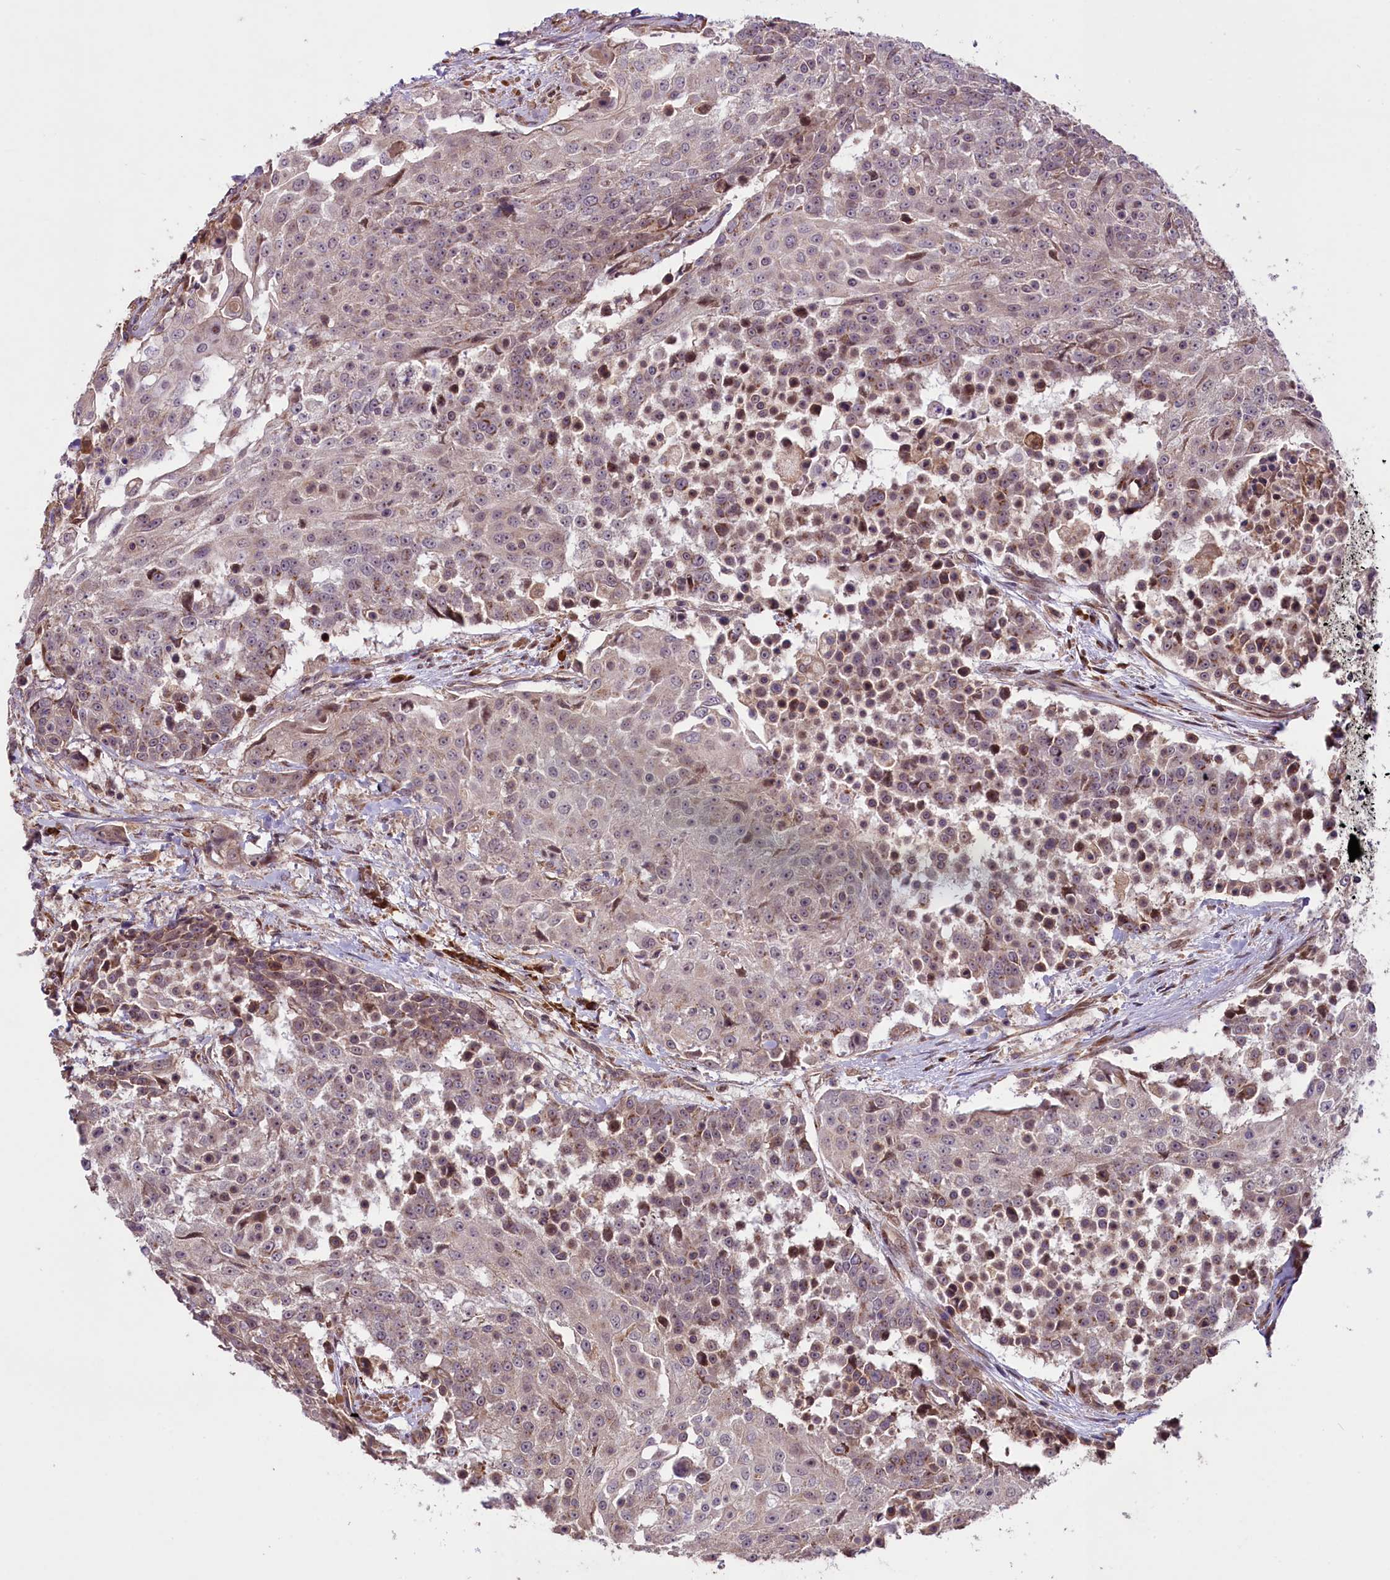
{"staining": {"intensity": "weak", "quantity": "25%-75%", "location": "nuclear"}, "tissue": "urothelial cancer", "cell_type": "Tumor cells", "image_type": "cancer", "snomed": [{"axis": "morphology", "description": "Urothelial carcinoma, High grade"}, {"axis": "topography", "description": "Urinary bladder"}], "caption": "Weak nuclear positivity for a protein is seen in about 25%-75% of tumor cells of urothelial carcinoma (high-grade) using immunohistochemistry.", "gene": "HDAC5", "patient": {"sex": "female", "age": 63}}